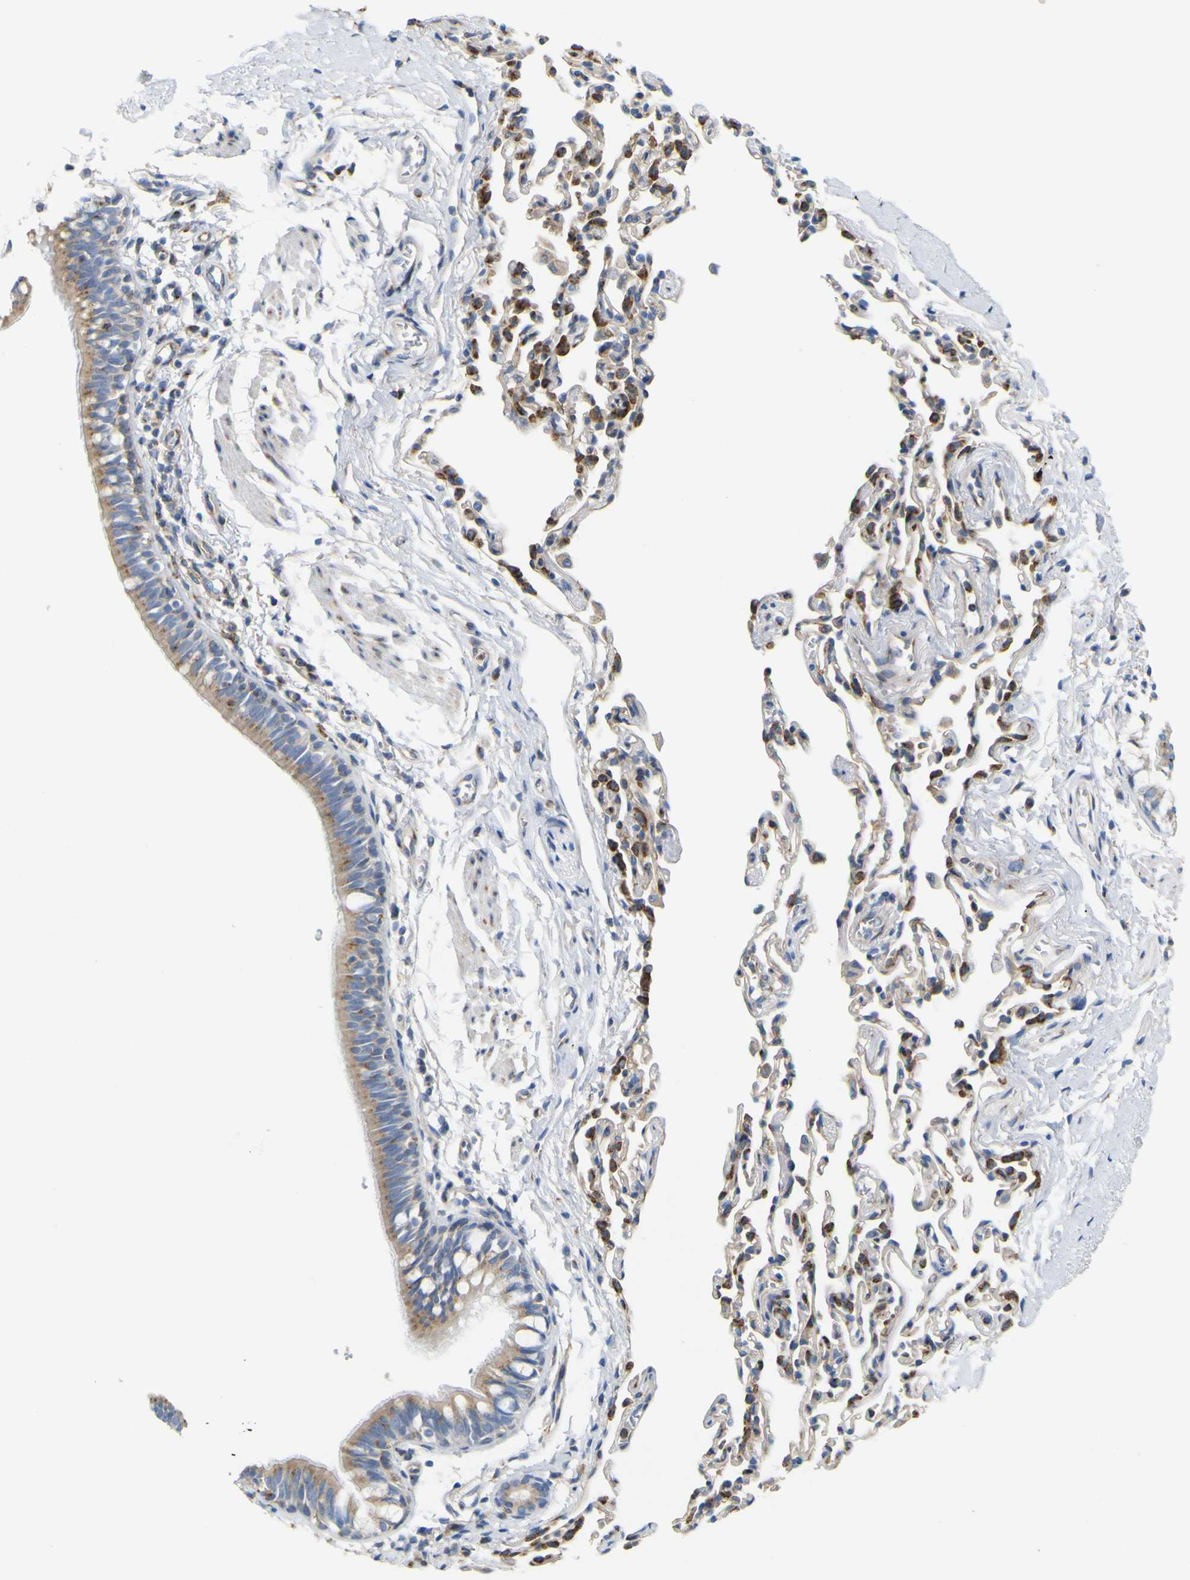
{"staining": {"intensity": "moderate", "quantity": ">75%", "location": "cytoplasmic/membranous"}, "tissue": "bronchus", "cell_type": "Respiratory epithelial cells", "image_type": "normal", "snomed": [{"axis": "morphology", "description": "Normal tissue, NOS"}, {"axis": "topography", "description": "Bronchus"}, {"axis": "topography", "description": "Lung"}], "caption": "A brown stain labels moderate cytoplasmic/membranous expression of a protein in respiratory epithelial cells of unremarkable human bronchus. (DAB (3,3'-diaminobenzidine) IHC, brown staining for protein, blue staining for nuclei).", "gene": "IGF2R", "patient": {"sex": "male", "age": 64}}